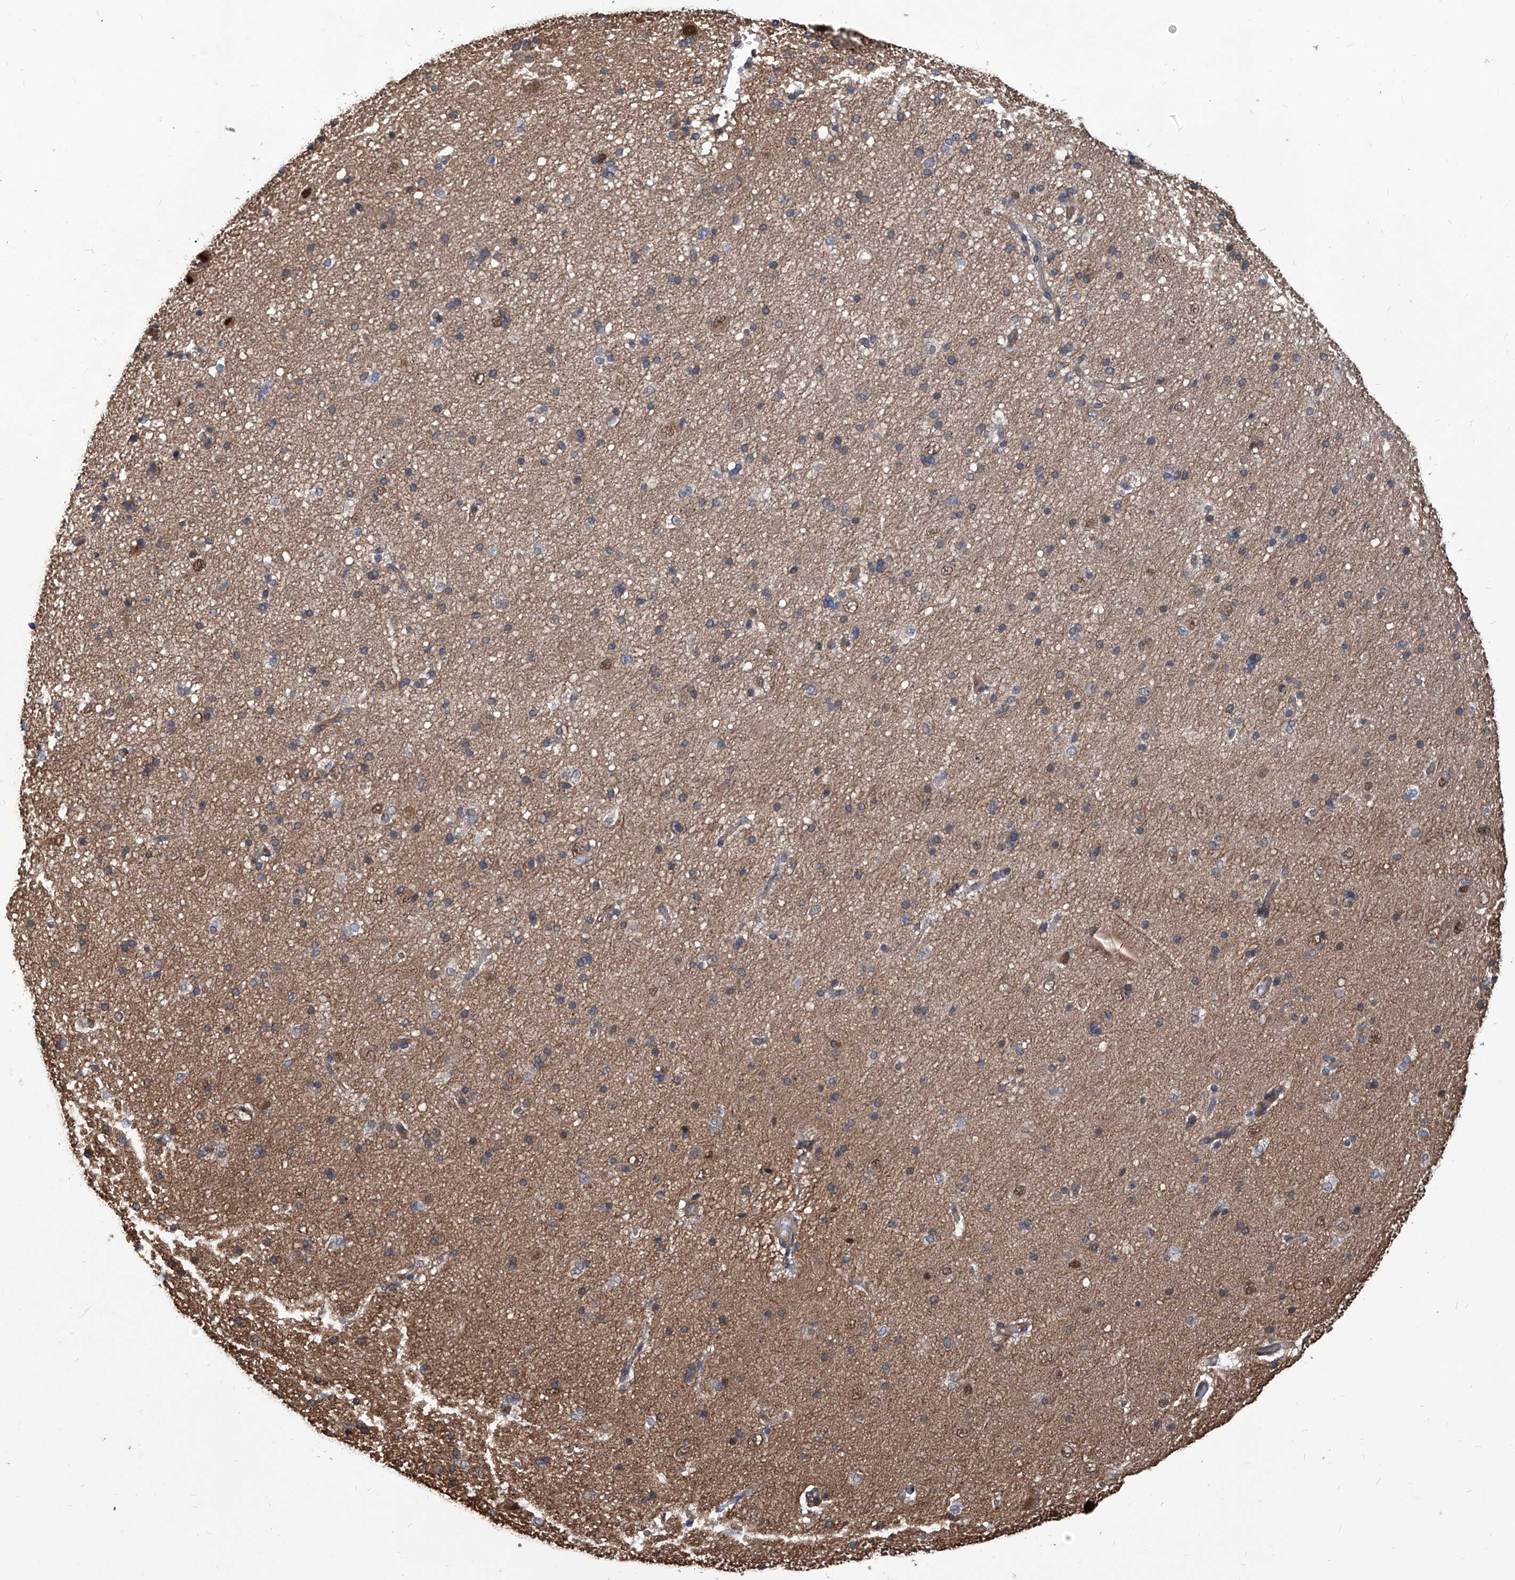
{"staining": {"intensity": "weak", "quantity": "25%-75%", "location": "cytoplasmic/membranous"}, "tissue": "cerebral cortex", "cell_type": "Endothelial cells", "image_type": "normal", "snomed": [{"axis": "morphology", "description": "Normal tissue, NOS"}, {"axis": "topography", "description": "Cerebral cortex"}], "caption": "DAB (3,3'-diaminobenzidine) immunohistochemical staining of benign cerebral cortex demonstrates weak cytoplasmic/membranous protein expression in approximately 25%-75% of endothelial cells.", "gene": "PSMB1", "patient": {"sex": "male", "age": 34}}